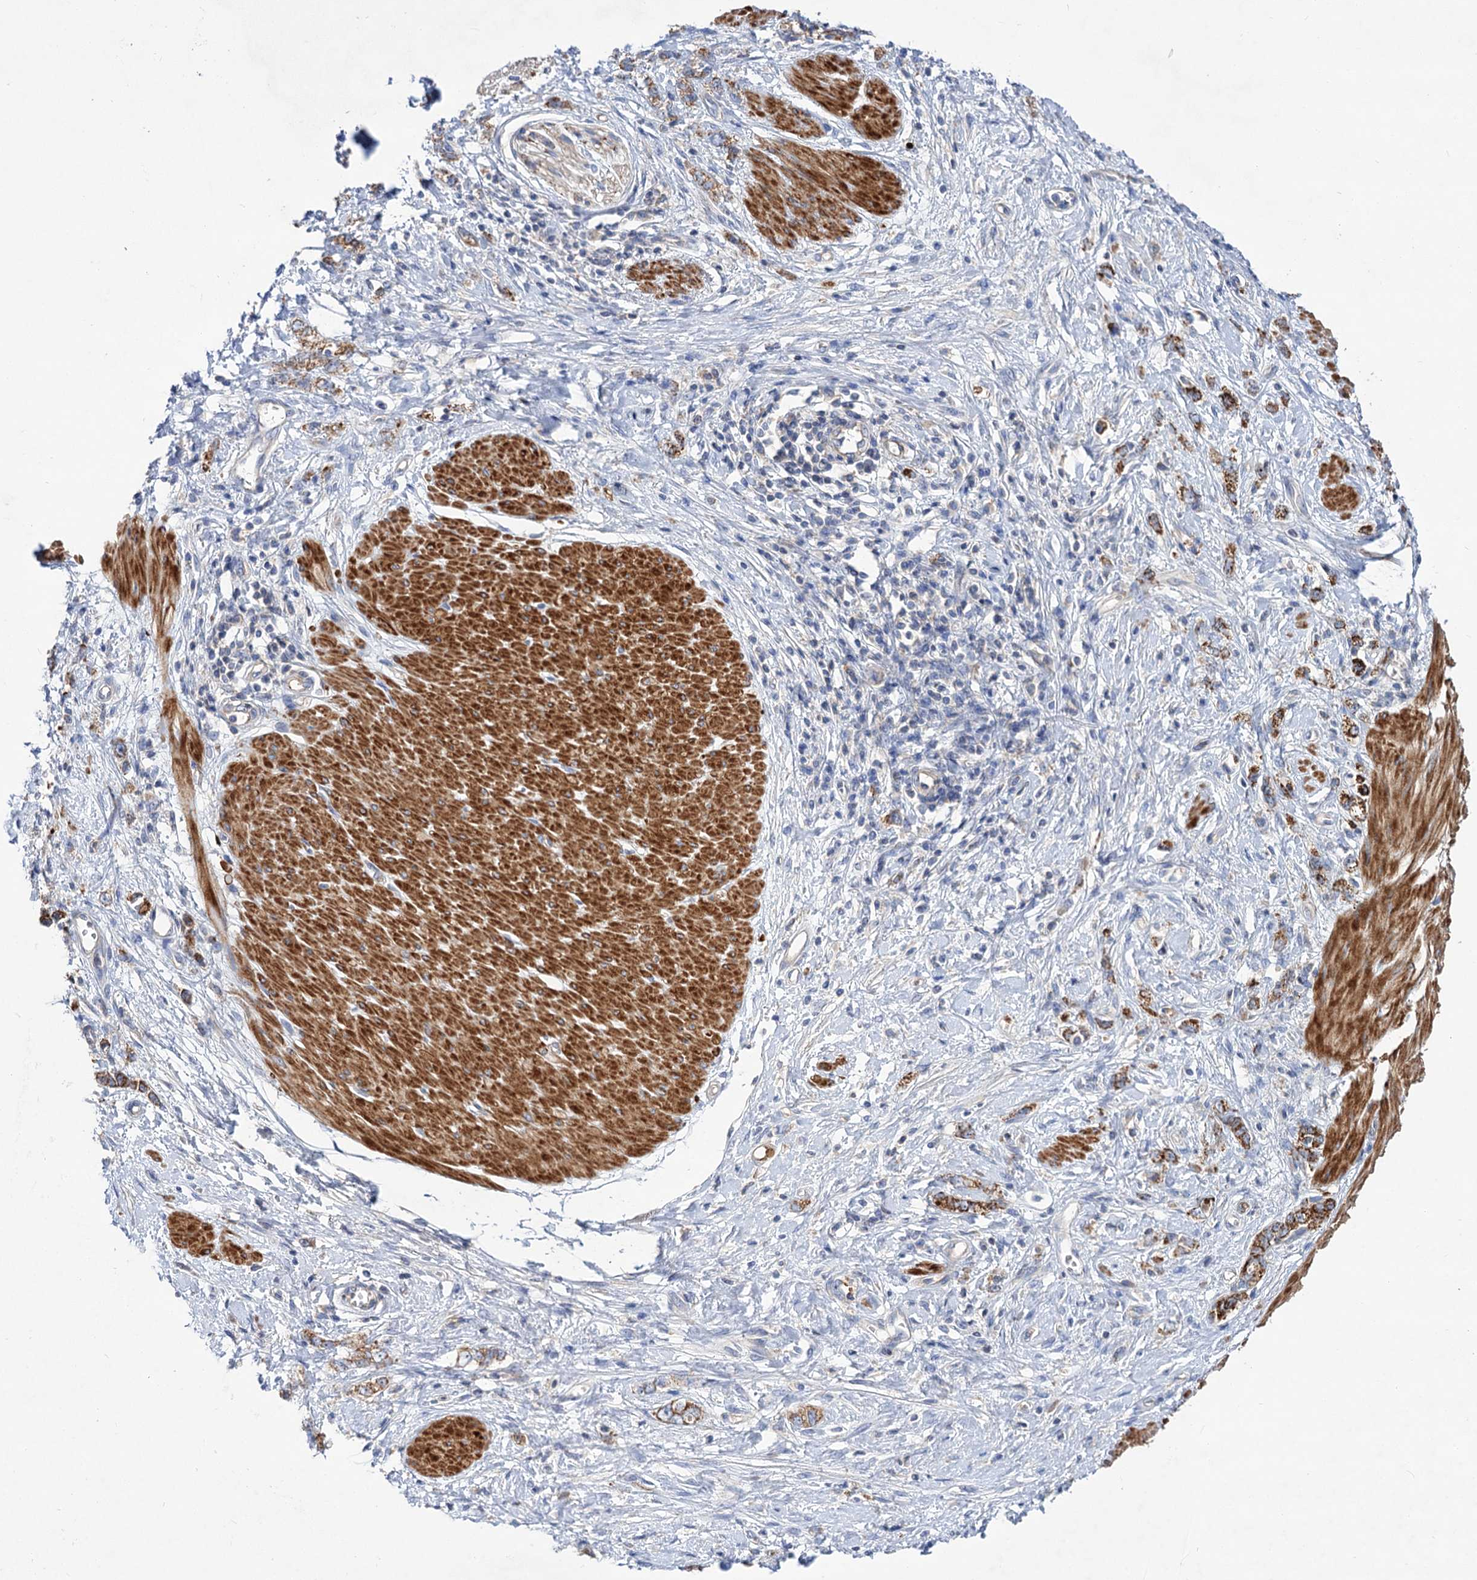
{"staining": {"intensity": "strong", "quantity": ">75%", "location": "cytoplasmic/membranous"}, "tissue": "stomach cancer", "cell_type": "Tumor cells", "image_type": "cancer", "snomed": [{"axis": "morphology", "description": "Adenocarcinoma, NOS"}, {"axis": "topography", "description": "Stomach"}], "caption": "Immunohistochemical staining of stomach cancer exhibits high levels of strong cytoplasmic/membranous protein positivity in approximately >75% of tumor cells. The staining was performed using DAB, with brown indicating positive protein expression. Nuclei are stained blue with hematoxylin.", "gene": "NUDCD2", "patient": {"sex": "female", "age": 76}}